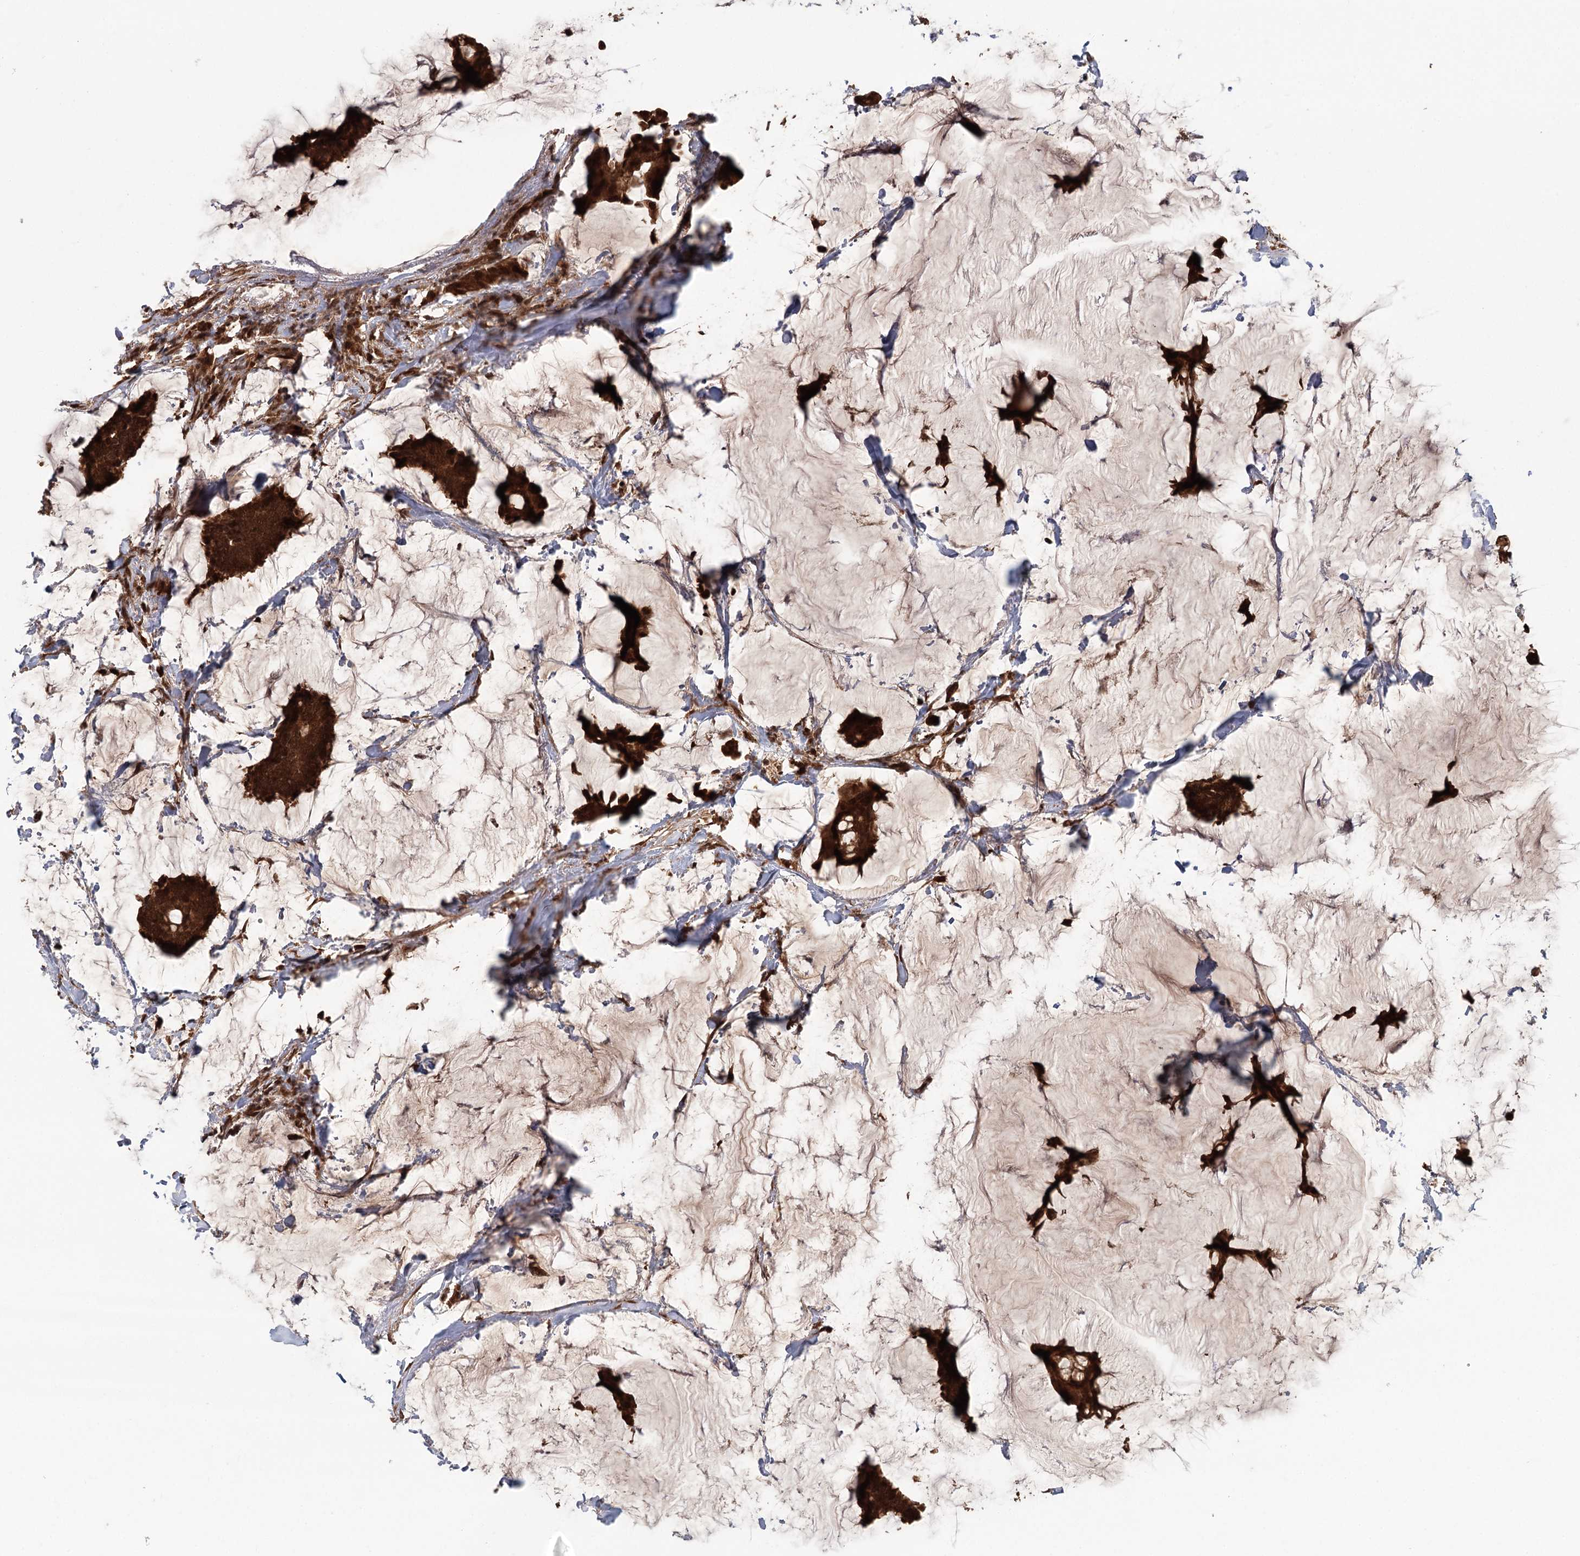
{"staining": {"intensity": "strong", "quantity": ">75%", "location": "cytoplasmic/membranous,nuclear"}, "tissue": "breast cancer", "cell_type": "Tumor cells", "image_type": "cancer", "snomed": [{"axis": "morphology", "description": "Duct carcinoma"}, {"axis": "topography", "description": "Breast"}], "caption": "This is a micrograph of IHC staining of invasive ductal carcinoma (breast), which shows strong positivity in the cytoplasmic/membranous and nuclear of tumor cells.", "gene": "N6AMT1", "patient": {"sex": "female", "age": 93}}